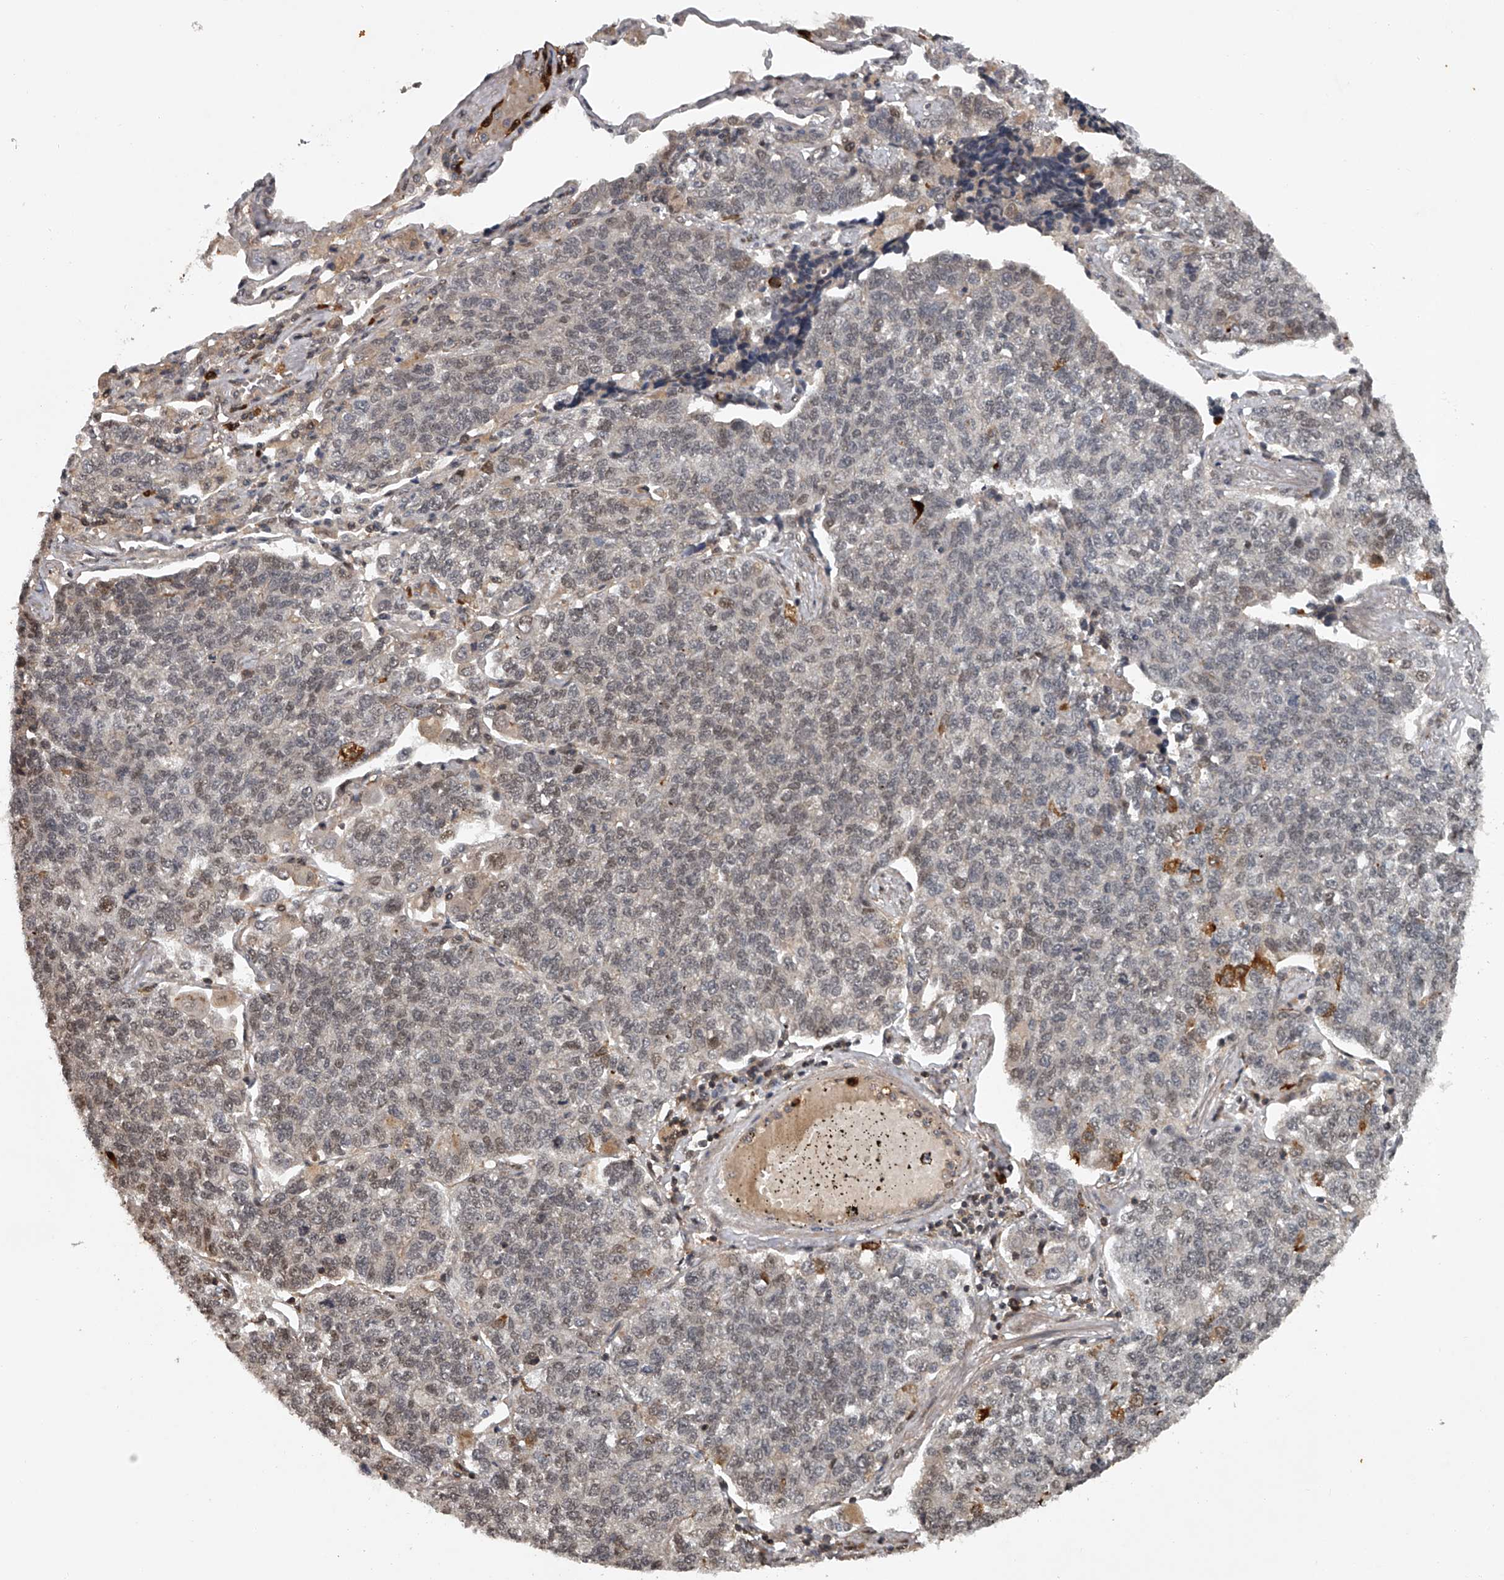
{"staining": {"intensity": "weak", "quantity": "25%-75%", "location": "cytoplasmic/membranous,nuclear"}, "tissue": "lung cancer", "cell_type": "Tumor cells", "image_type": "cancer", "snomed": [{"axis": "morphology", "description": "Adenocarcinoma, NOS"}, {"axis": "topography", "description": "Lung"}], "caption": "Immunohistochemical staining of lung adenocarcinoma exhibits weak cytoplasmic/membranous and nuclear protein staining in about 25%-75% of tumor cells.", "gene": "PLEKHG1", "patient": {"sex": "male", "age": 49}}